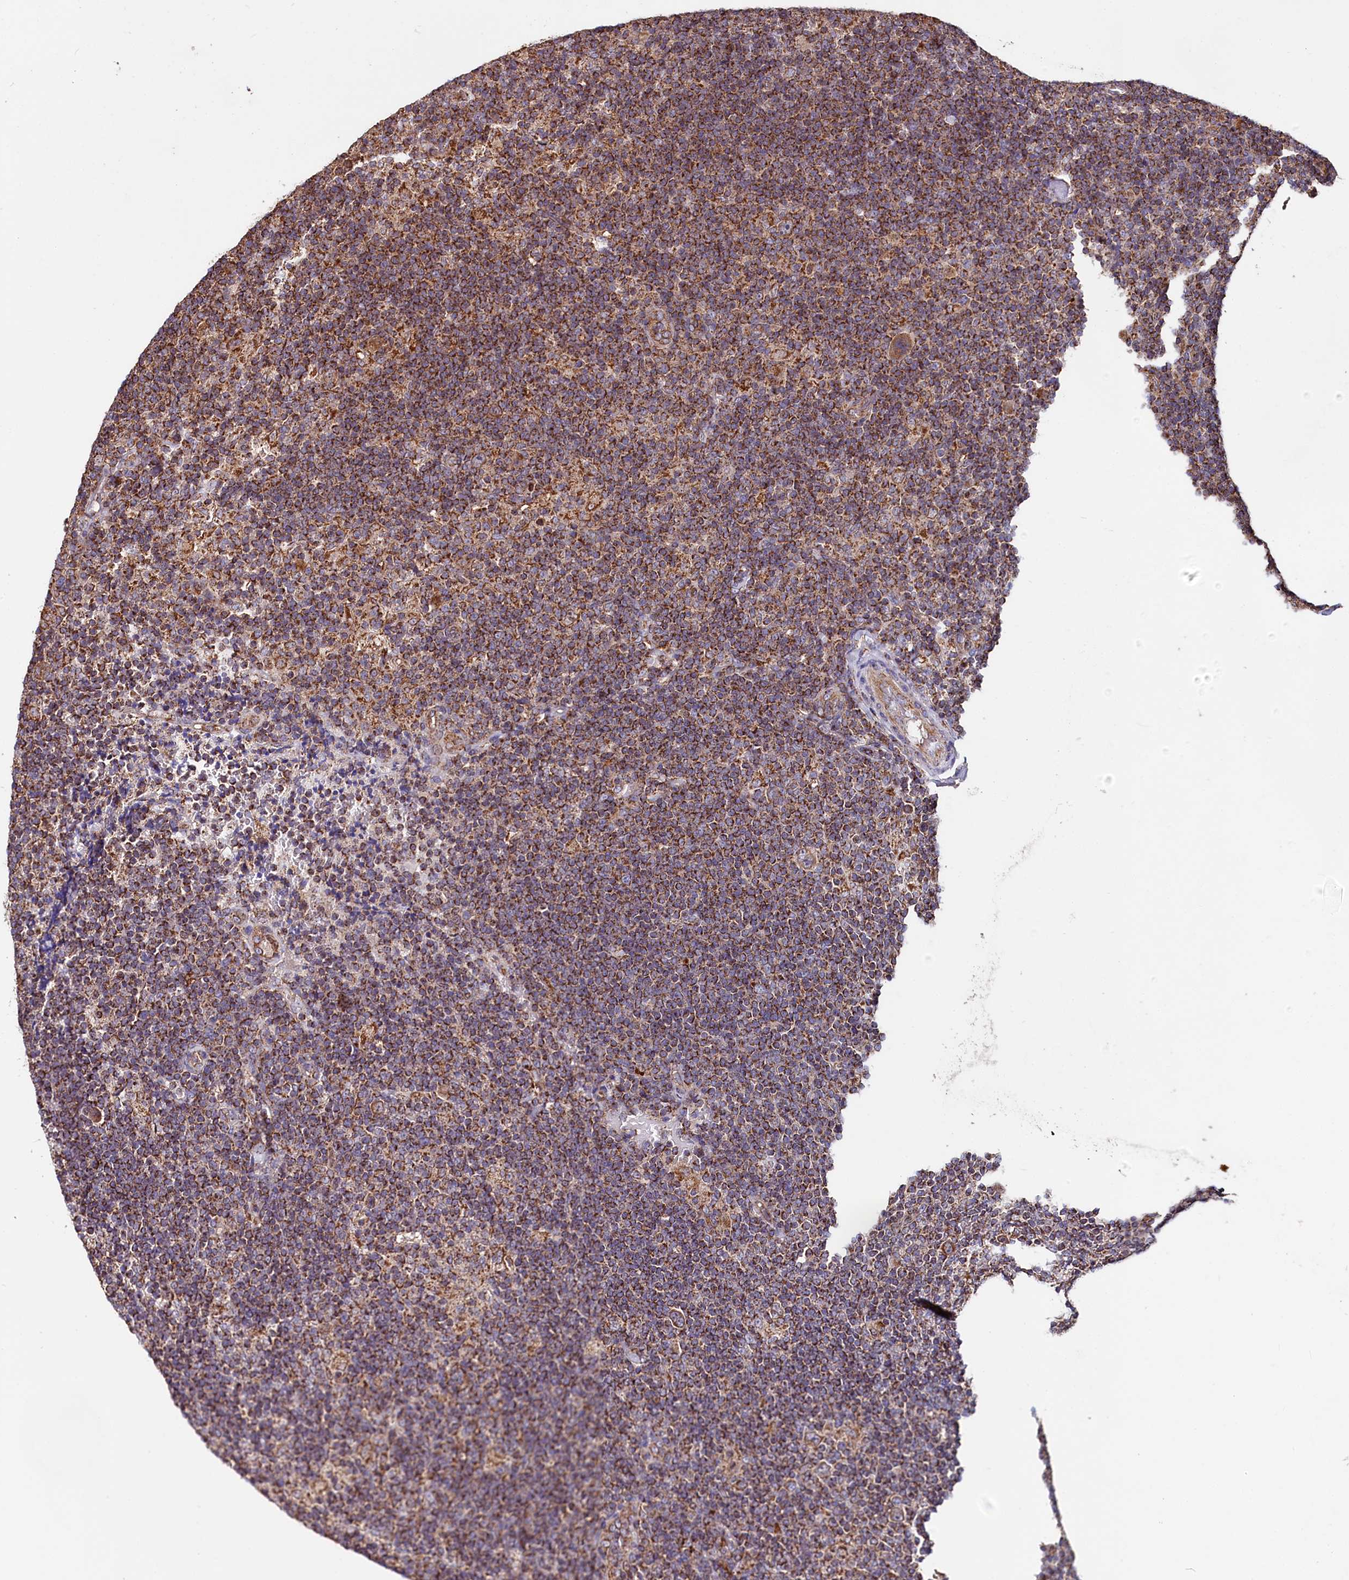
{"staining": {"intensity": "moderate", "quantity": ">75%", "location": "cytoplasmic/membranous"}, "tissue": "lymphoma", "cell_type": "Tumor cells", "image_type": "cancer", "snomed": [{"axis": "morphology", "description": "Hodgkin's disease, NOS"}, {"axis": "topography", "description": "Lymph node"}], "caption": "A micrograph of Hodgkin's disease stained for a protein reveals moderate cytoplasmic/membranous brown staining in tumor cells.", "gene": "NUDT15", "patient": {"sex": "female", "age": 57}}